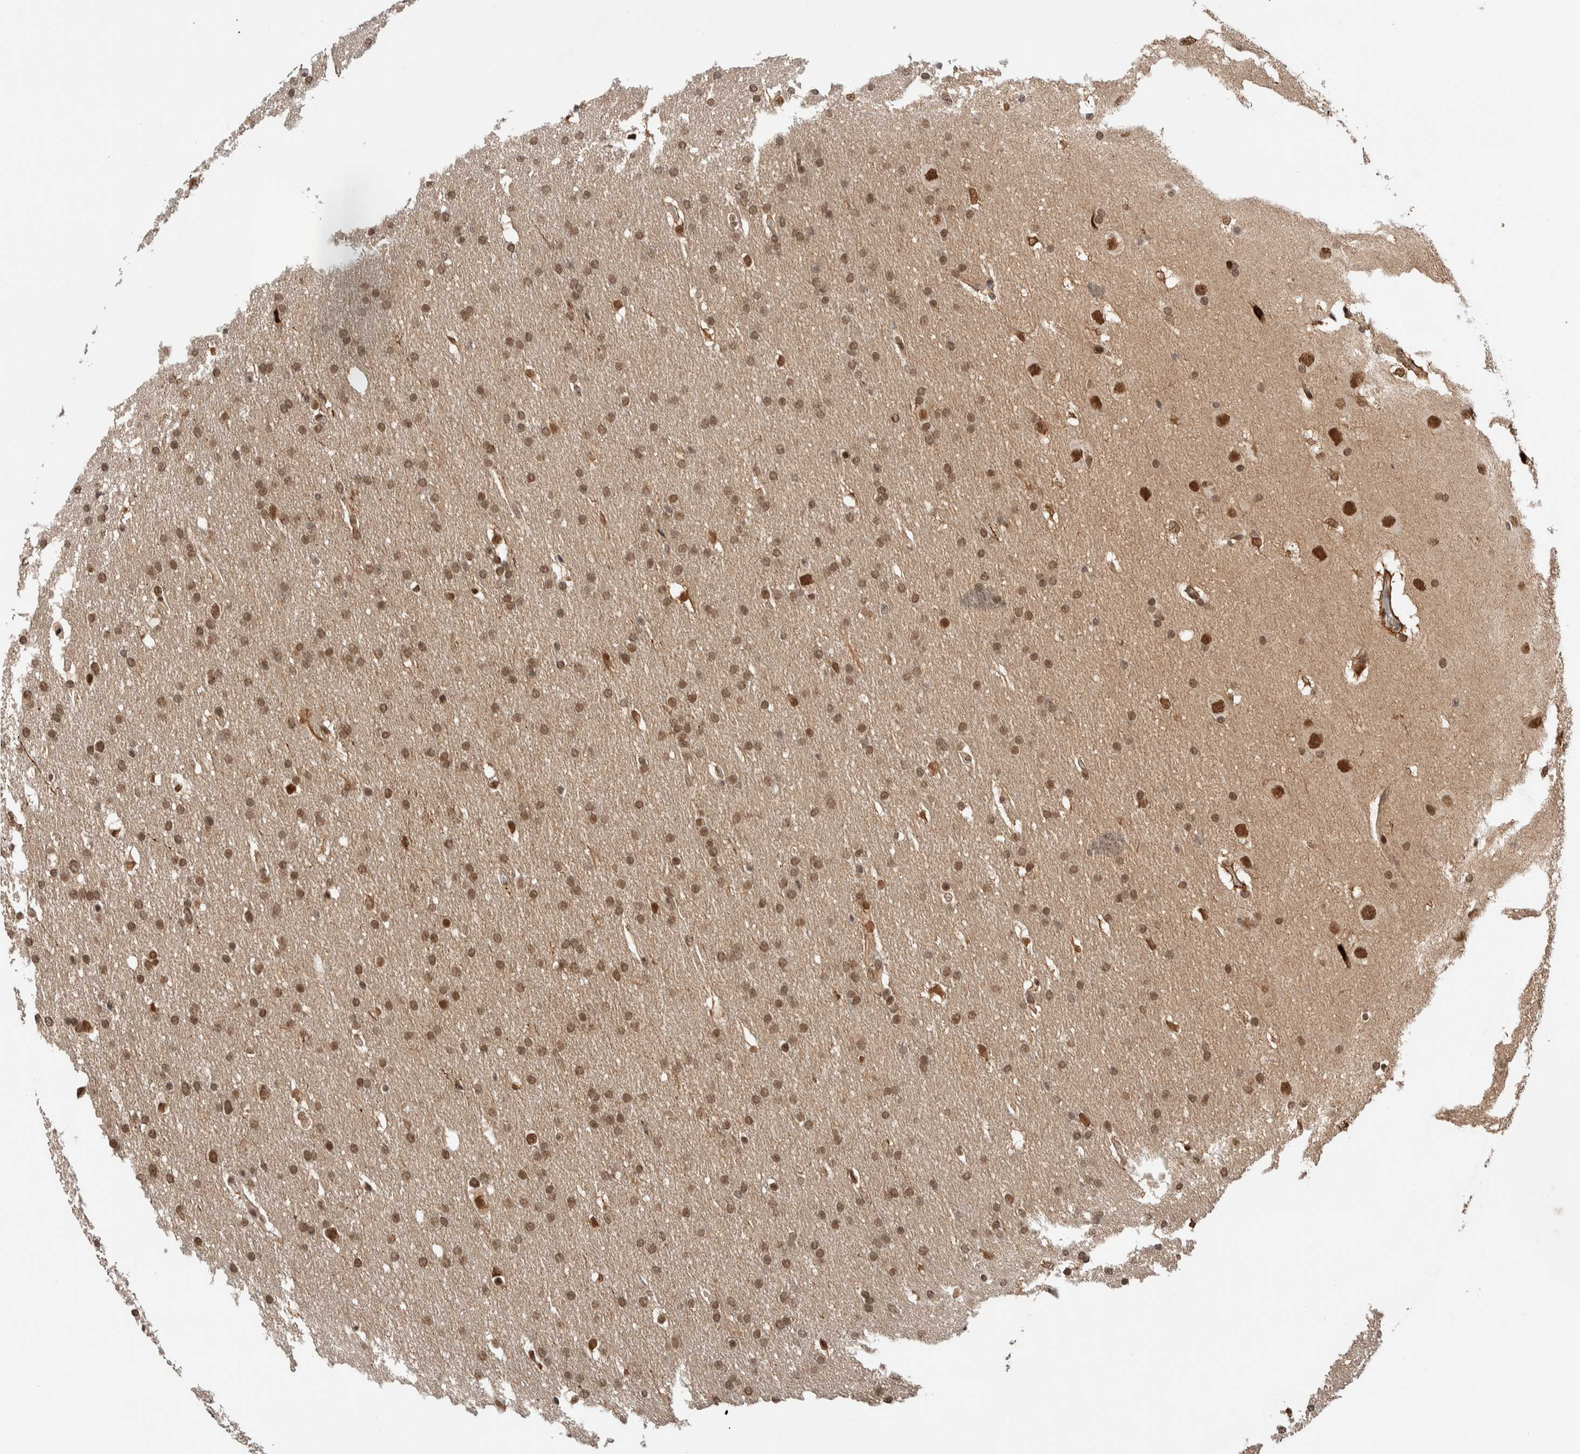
{"staining": {"intensity": "moderate", "quantity": ">75%", "location": "nuclear"}, "tissue": "glioma", "cell_type": "Tumor cells", "image_type": "cancer", "snomed": [{"axis": "morphology", "description": "Glioma, malignant, Low grade"}, {"axis": "topography", "description": "Brain"}], "caption": "The image reveals immunohistochemical staining of malignant glioma (low-grade). There is moderate nuclear positivity is seen in about >75% of tumor cells.", "gene": "TNRC18", "patient": {"sex": "female", "age": 37}}